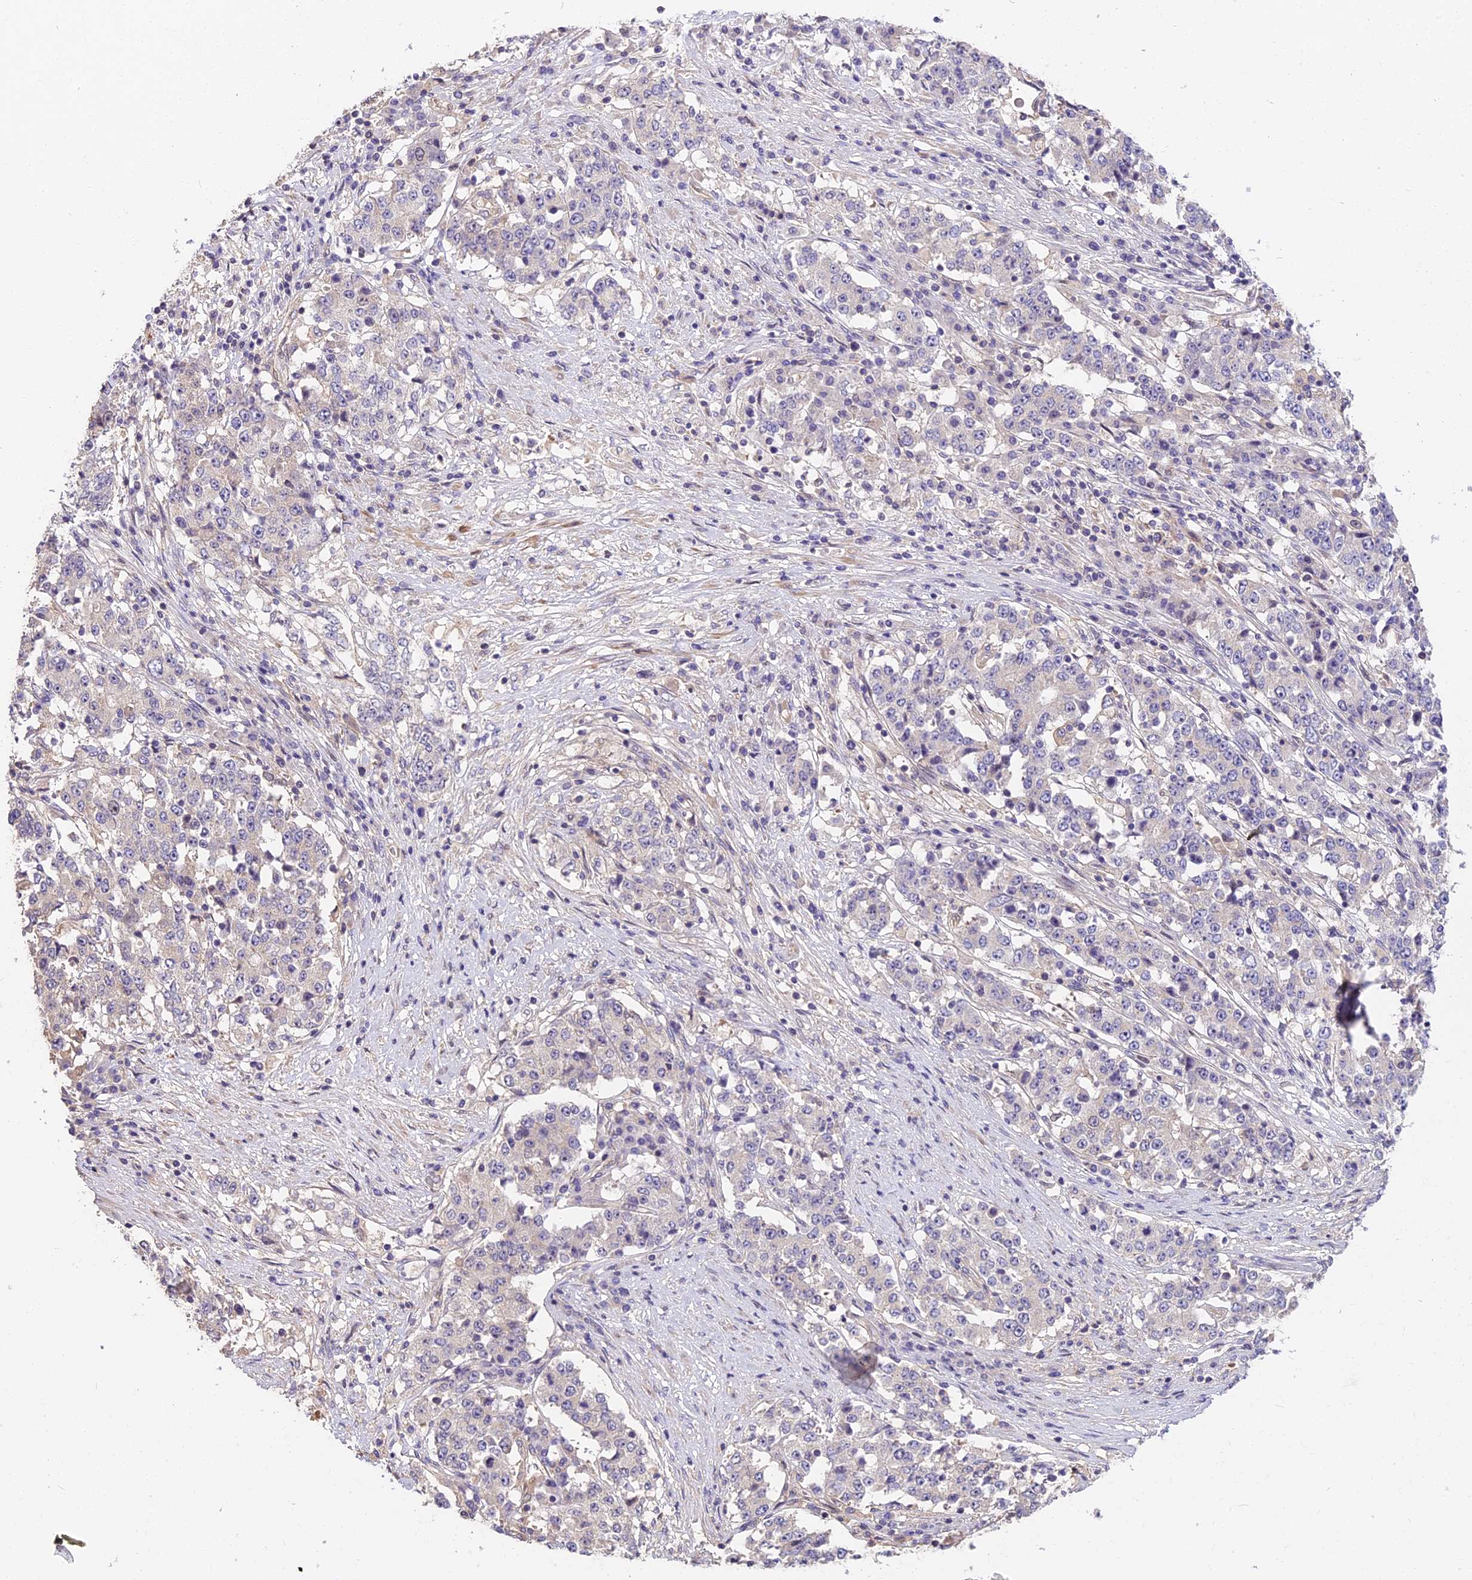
{"staining": {"intensity": "negative", "quantity": "none", "location": "none"}, "tissue": "stomach cancer", "cell_type": "Tumor cells", "image_type": "cancer", "snomed": [{"axis": "morphology", "description": "Adenocarcinoma, NOS"}, {"axis": "topography", "description": "Stomach"}], "caption": "DAB (3,3'-diaminobenzidine) immunohistochemical staining of human stomach cancer (adenocarcinoma) exhibits no significant expression in tumor cells.", "gene": "ARHGAP17", "patient": {"sex": "male", "age": 59}}